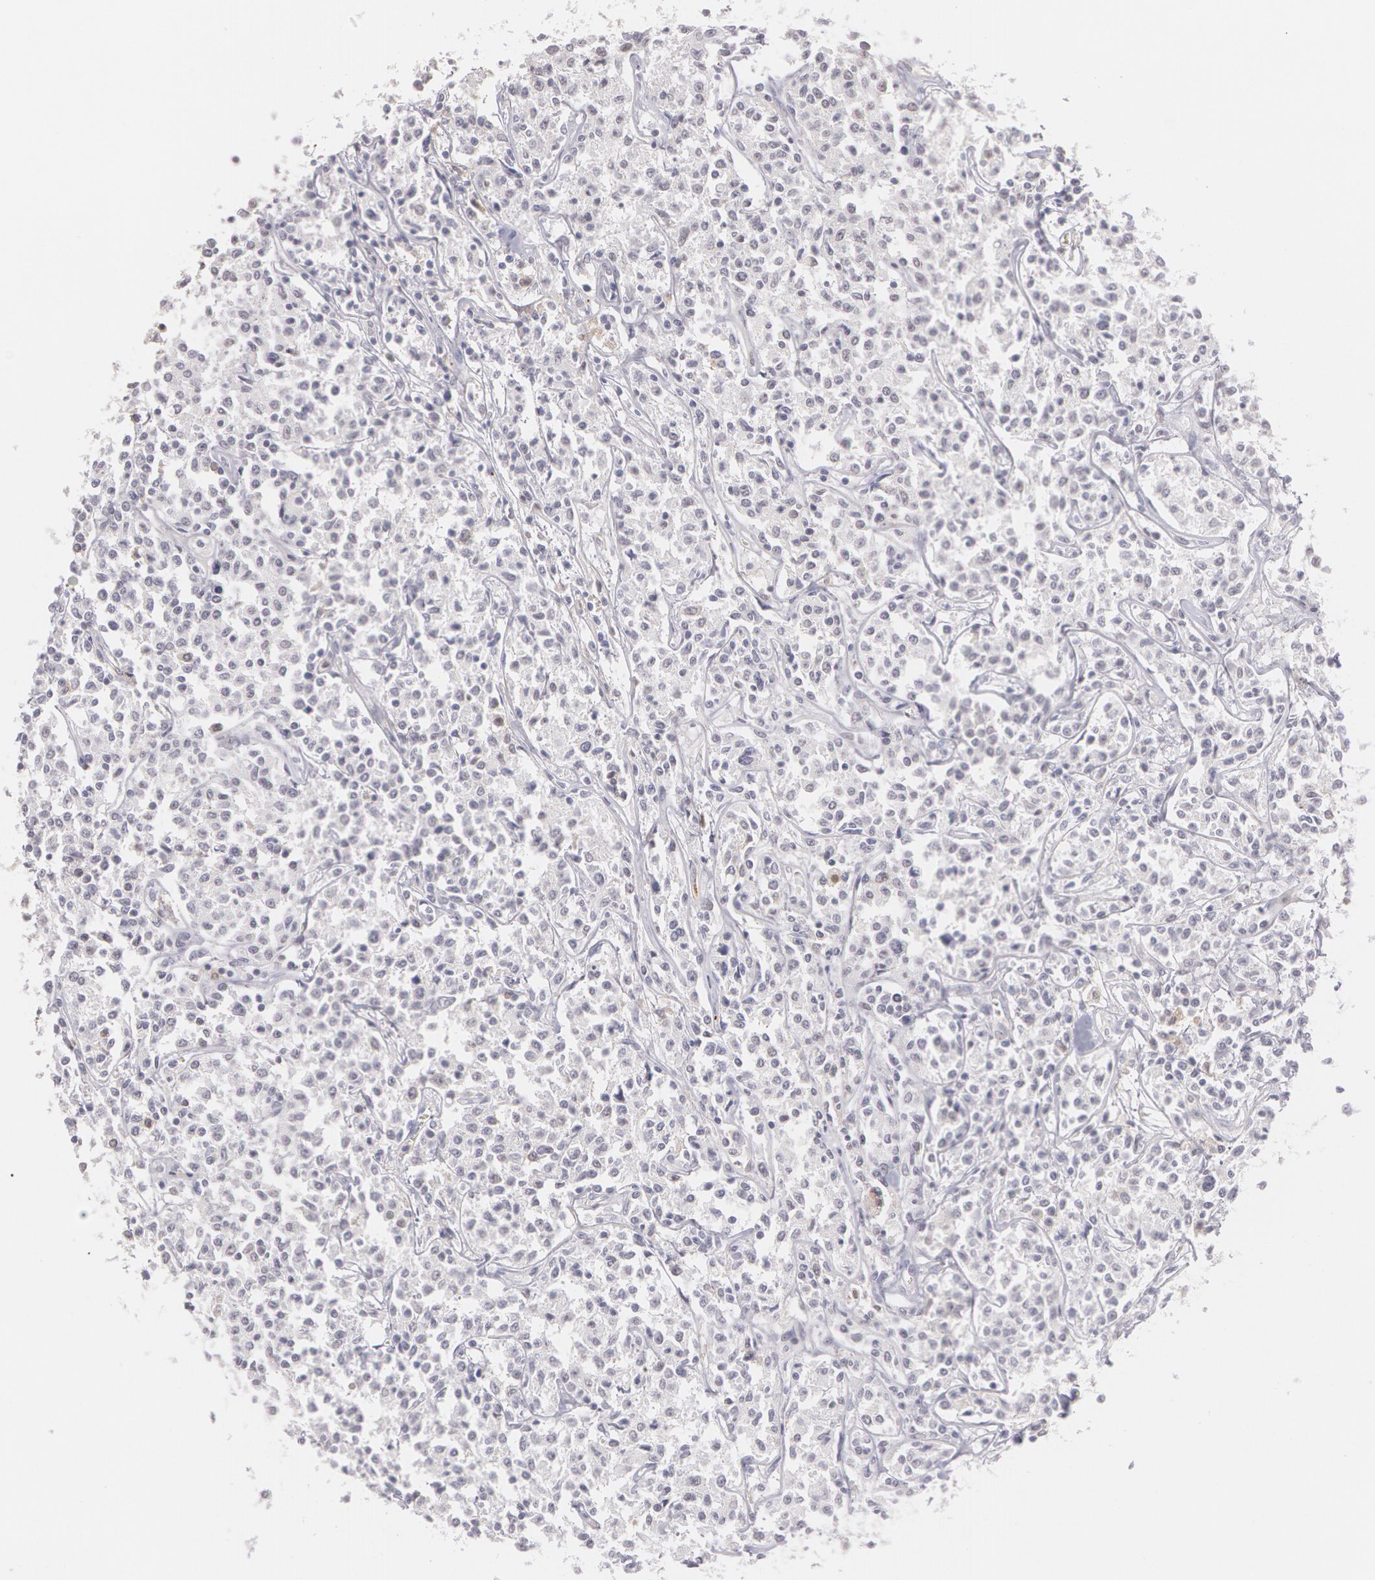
{"staining": {"intensity": "negative", "quantity": "none", "location": "none"}, "tissue": "lymphoma", "cell_type": "Tumor cells", "image_type": "cancer", "snomed": [{"axis": "morphology", "description": "Malignant lymphoma, non-Hodgkin's type, Low grade"}, {"axis": "topography", "description": "Small intestine"}], "caption": "Immunohistochemistry (IHC) micrograph of neoplastic tissue: low-grade malignant lymphoma, non-Hodgkin's type stained with DAB reveals no significant protein positivity in tumor cells. (Brightfield microscopy of DAB (3,3'-diaminobenzidine) immunohistochemistry (IHC) at high magnification).", "gene": "LBP", "patient": {"sex": "female", "age": 59}}